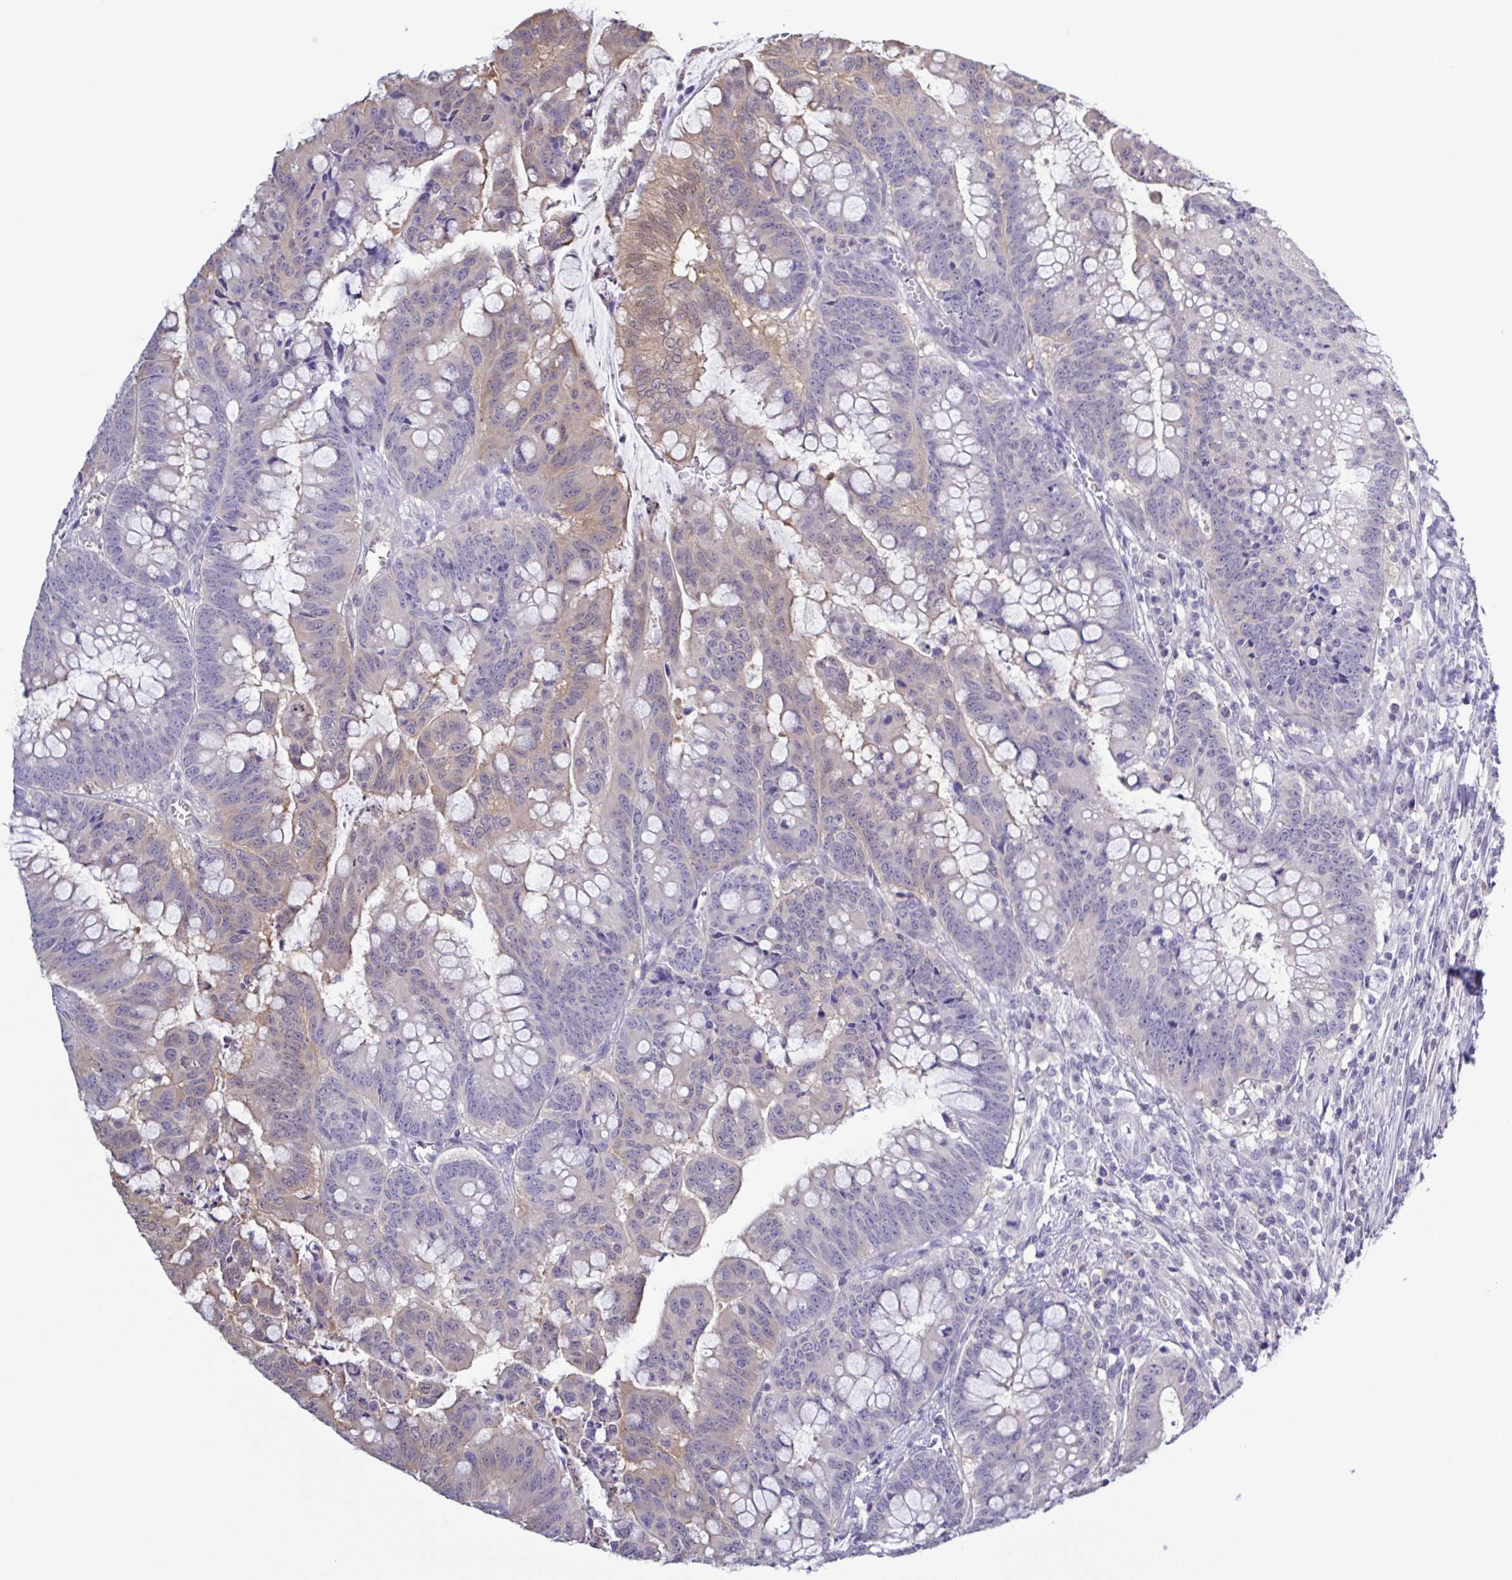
{"staining": {"intensity": "weak", "quantity": "<25%", "location": "cytoplasmic/membranous"}, "tissue": "colorectal cancer", "cell_type": "Tumor cells", "image_type": "cancer", "snomed": [{"axis": "morphology", "description": "Adenocarcinoma, NOS"}, {"axis": "topography", "description": "Colon"}], "caption": "The histopathology image demonstrates no significant staining in tumor cells of colorectal cancer (adenocarcinoma).", "gene": "LDHC", "patient": {"sex": "male", "age": 62}}